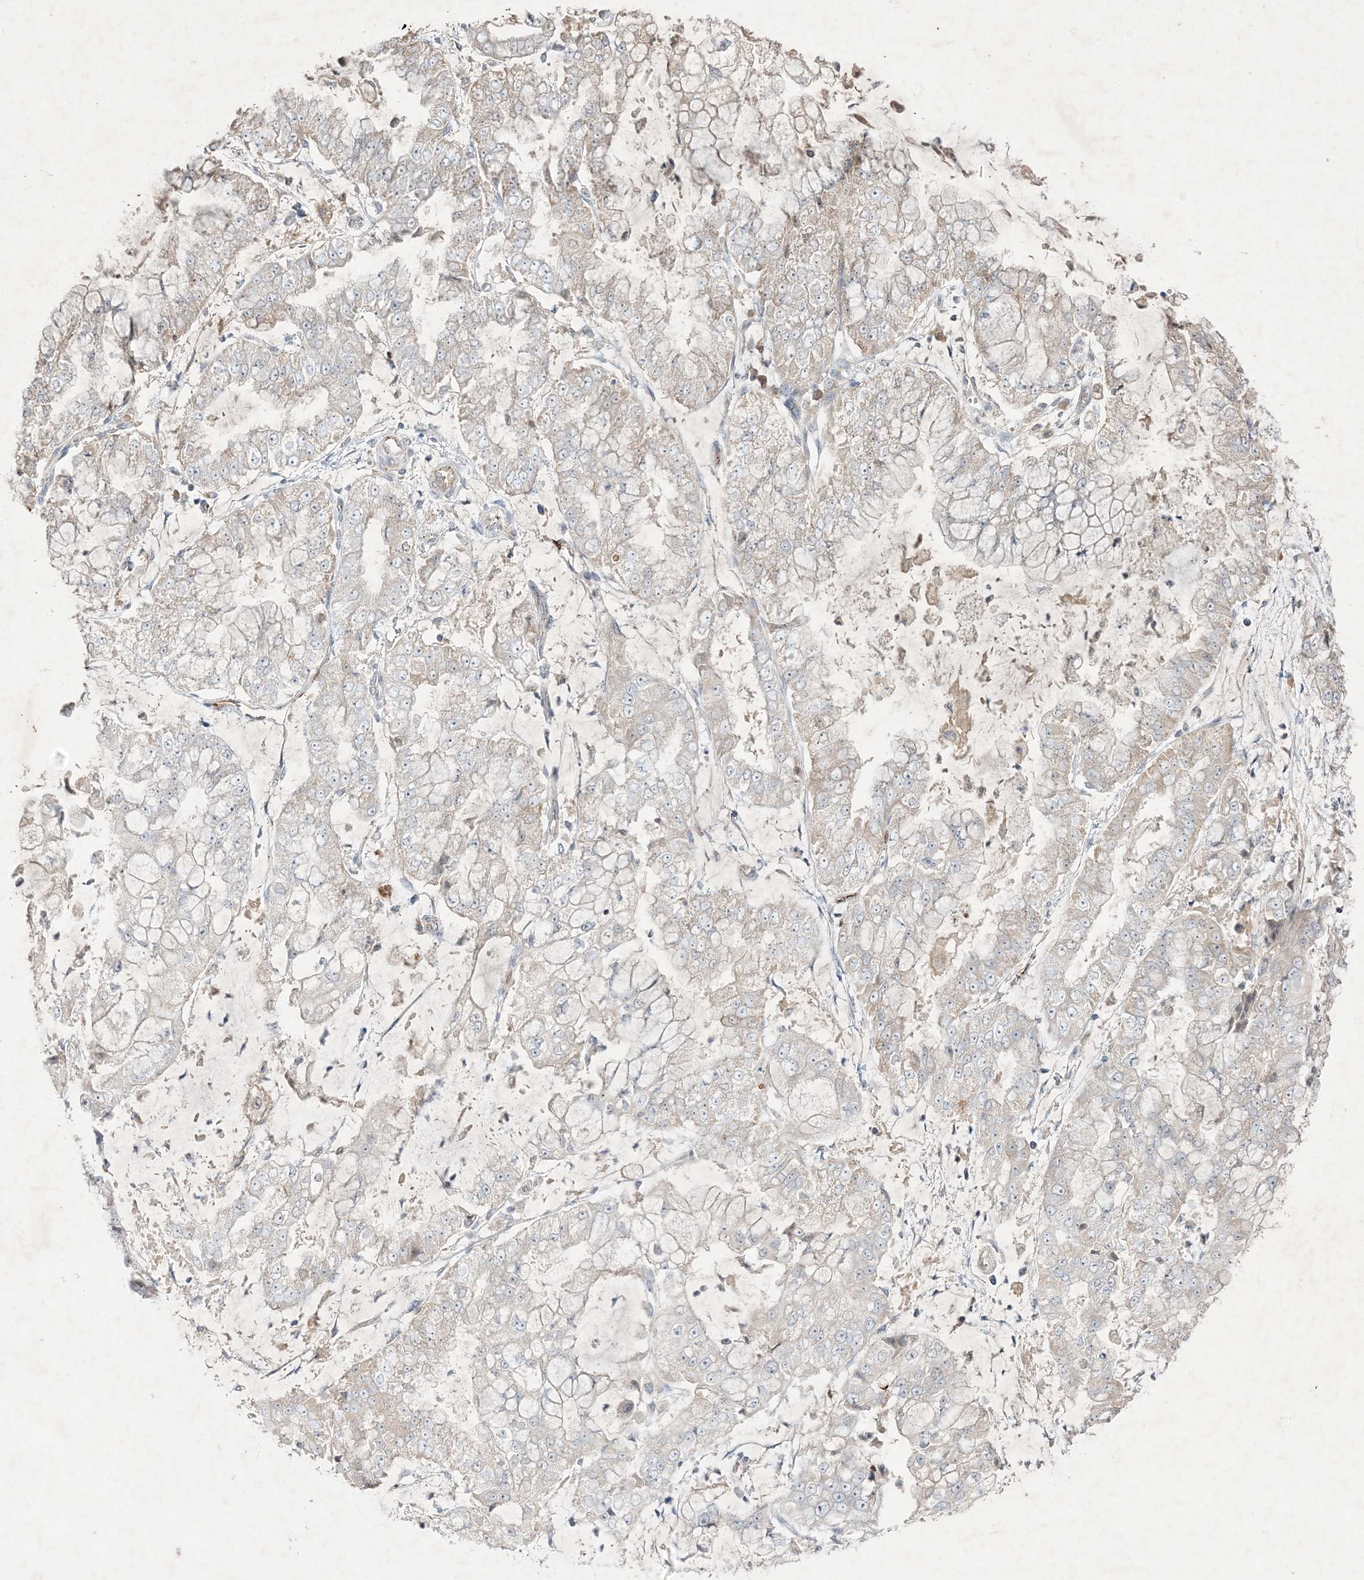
{"staining": {"intensity": "negative", "quantity": "none", "location": "none"}, "tissue": "stomach cancer", "cell_type": "Tumor cells", "image_type": "cancer", "snomed": [{"axis": "morphology", "description": "Adenocarcinoma, NOS"}, {"axis": "topography", "description": "Stomach"}], "caption": "Human adenocarcinoma (stomach) stained for a protein using immunohistochemistry (IHC) shows no staining in tumor cells.", "gene": "PRSS36", "patient": {"sex": "male", "age": 76}}